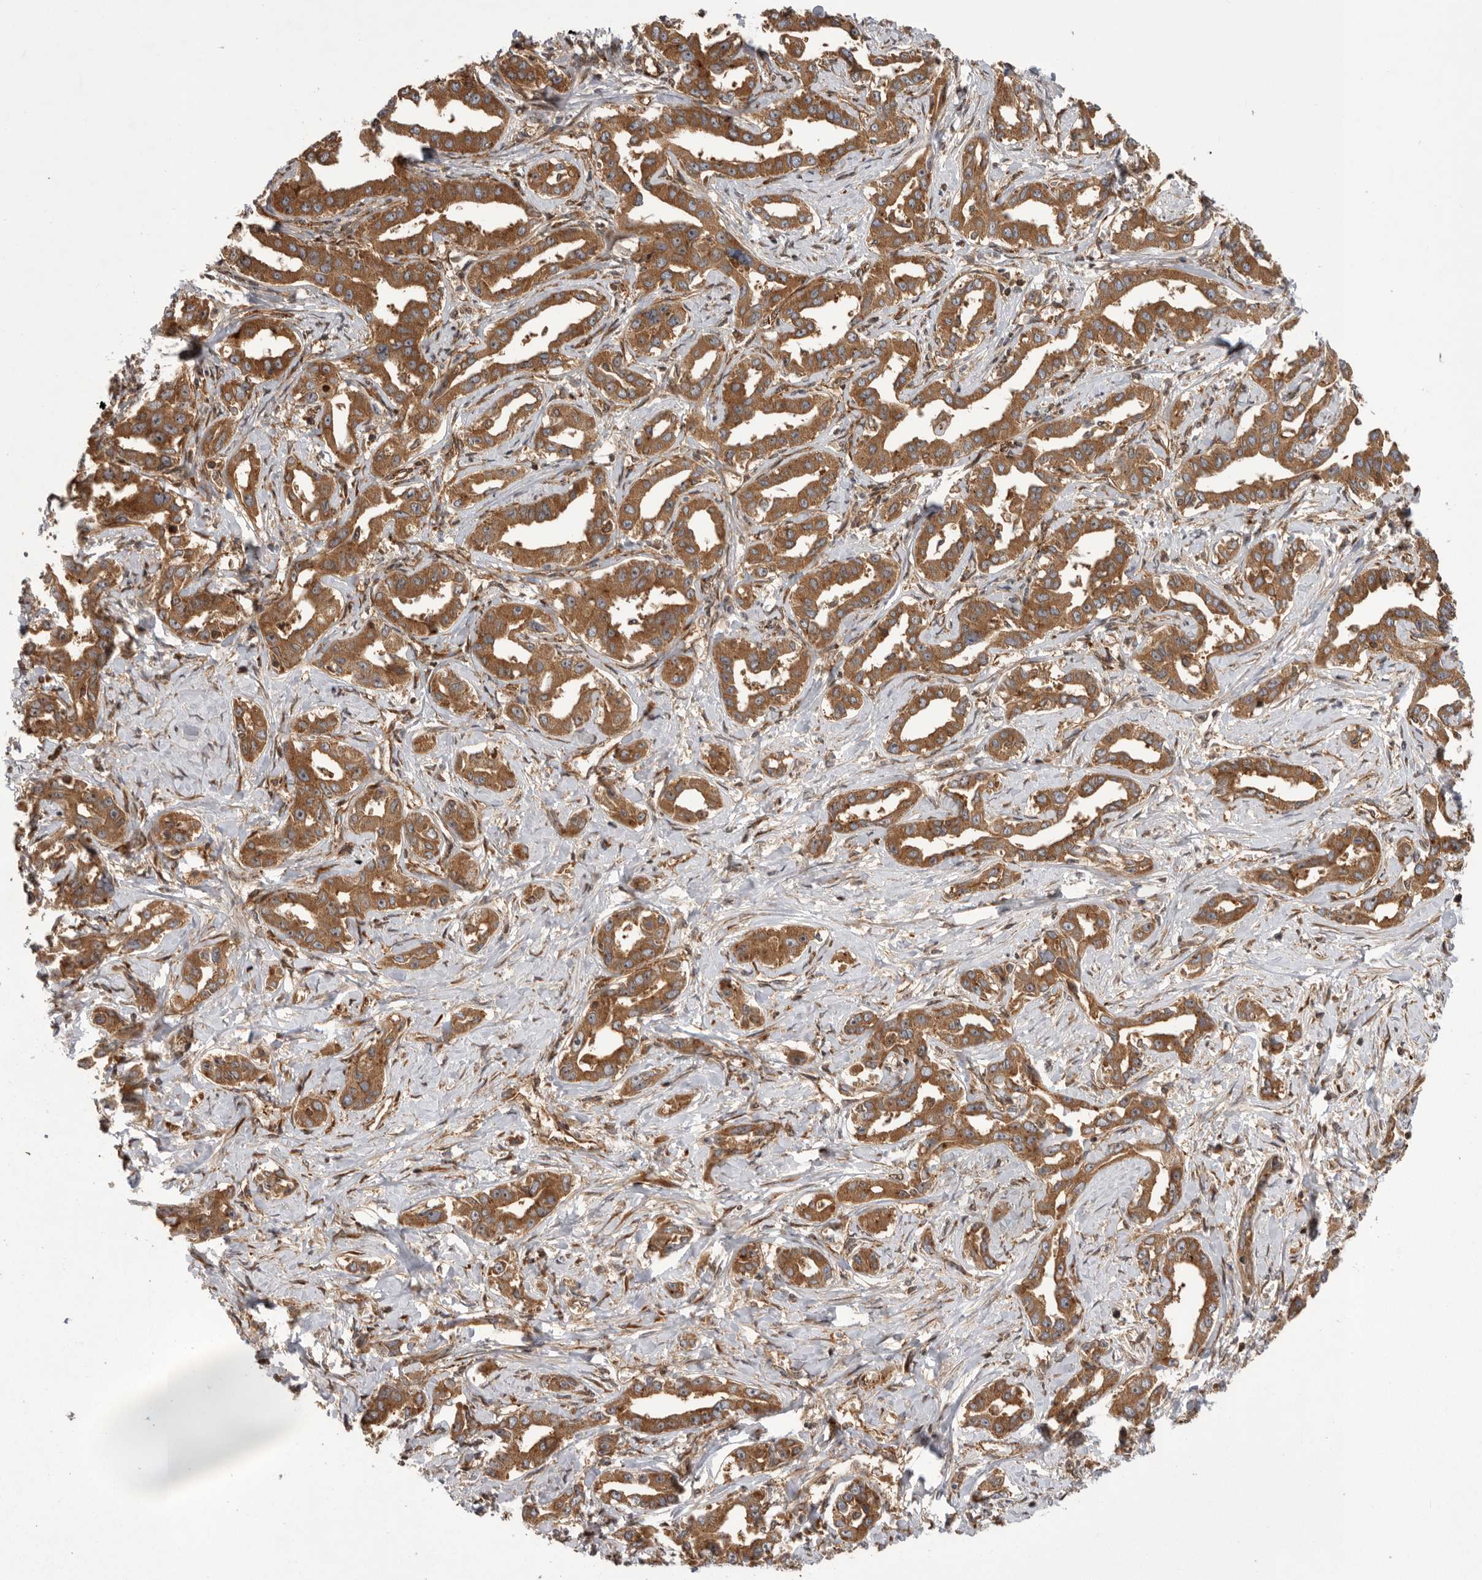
{"staining": {"intensity": "moderate", "quantity": ">75%", "location": "cytoplasmic/membranous"}, "tissue": "liver cancer", "cell_type": "Tumor cells", "image_type": "cancer", "snomed": [{"axis": "morphology", "description": "Cholangiocarcinoma"}, {"axis": "topography", "description": "Liver"}], "caption": "This micrograph reveals immunohistochemistry (IHC) staining of cholangiocarcinoma (liver), with medium moderate cytoplasmic/membranous staining in approximately >75% of tumor cells.", "gene": "DHDDS", "patient": {"sex": "male", "age": 59}}